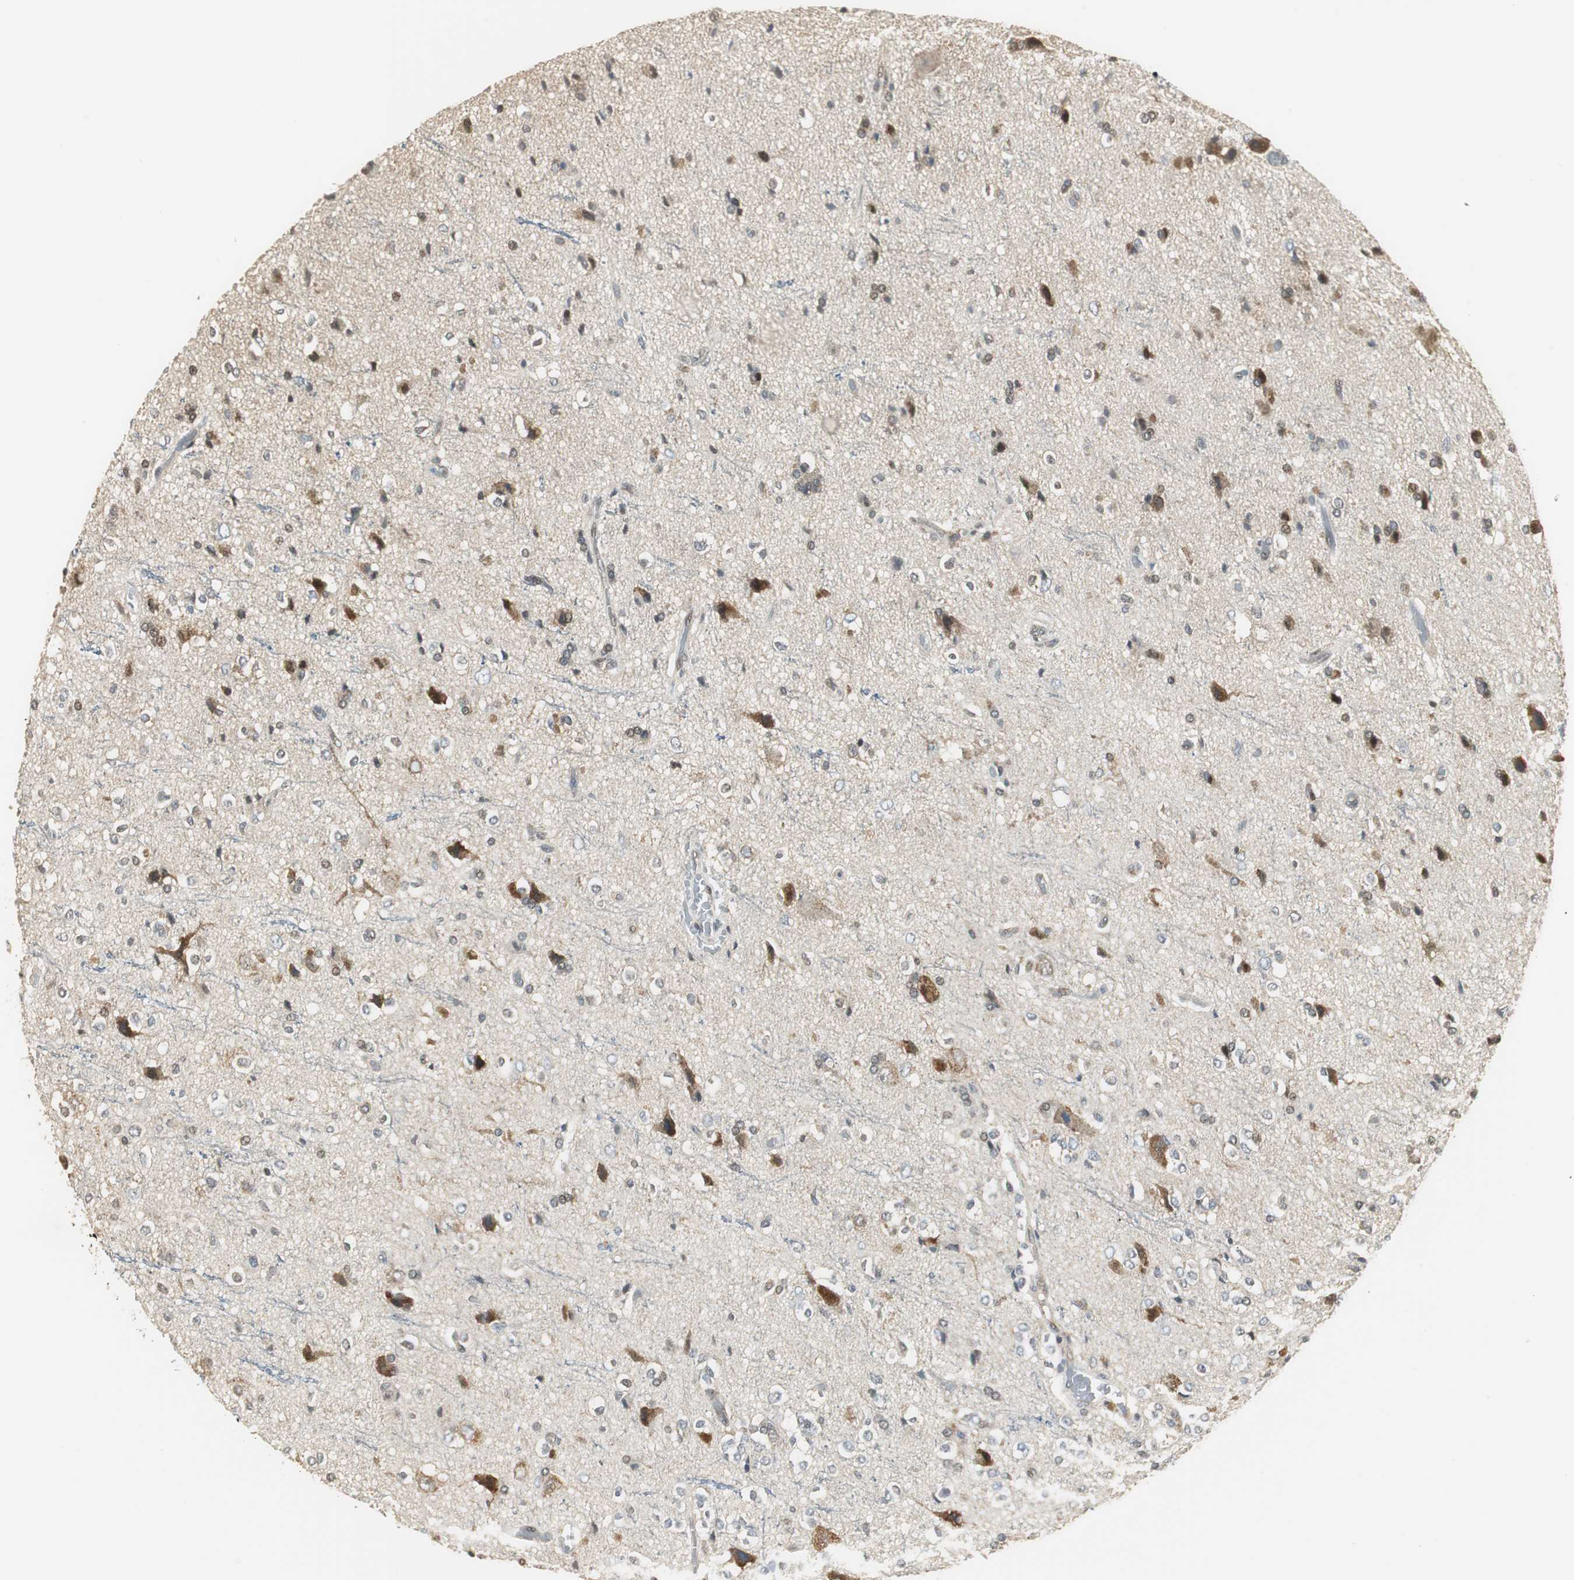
{"staining": {"intensity": "weak", "quantity": ">75%", "location": "cytoplasmic/membranous"}, "tissue": "glioma", "cell_type": "Tumor cells", "image_type": "cancer", "snomed": [{"axis": "morphology", "description": "Glioma, malignant, High grade"}, {"axis": "topography", "description": "Brain"}], "caption": "Protein expression analysis of human malignant glioma (high-grade) reveals weak cytoplasmic/membranous expression in approximately >75% of tumor cells.", "gene": "CCT5", "patient": {"sex": "male", "age": 47}}